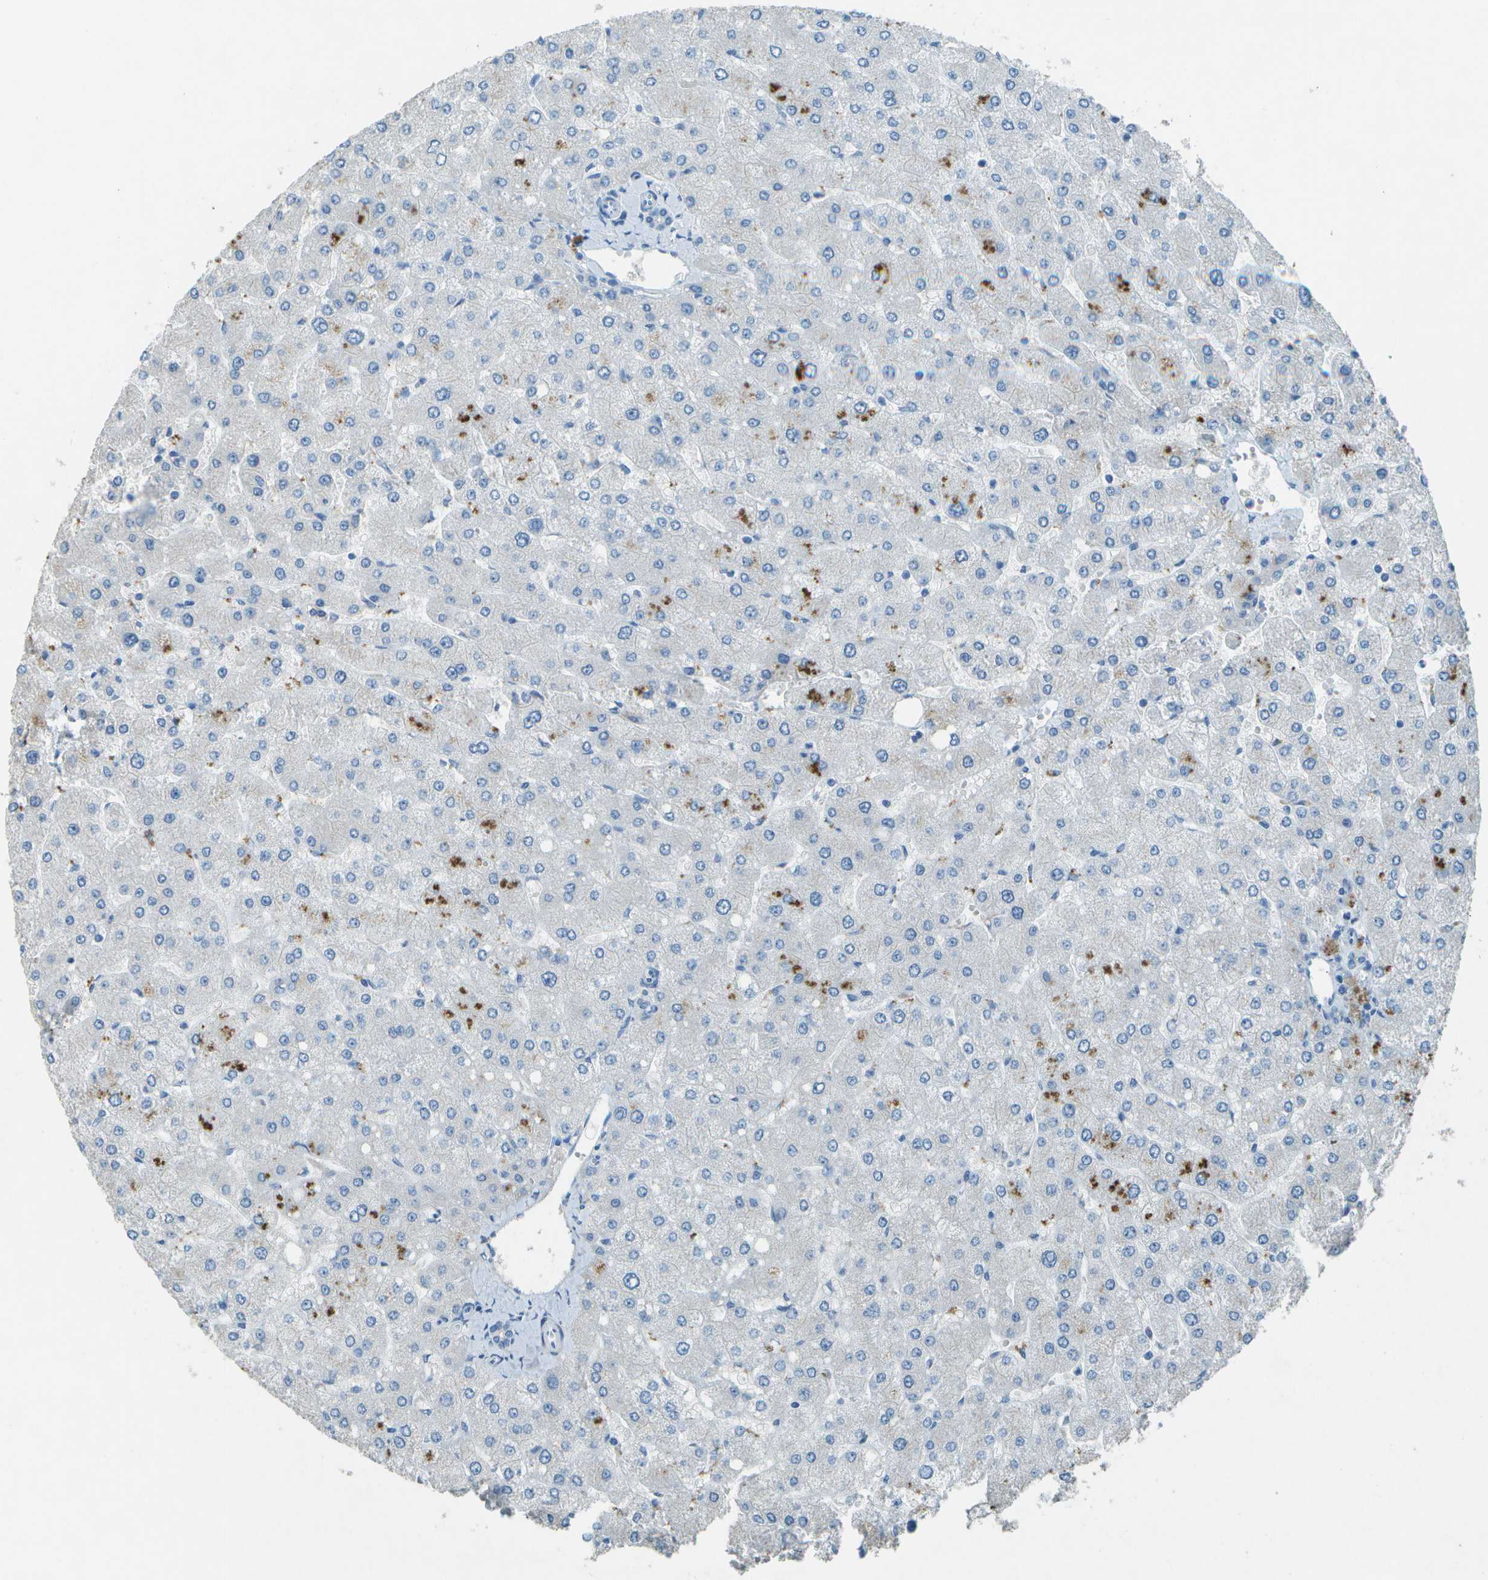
{"staining": {"intensity": "negative", "quantity": "none", "location": "none"}, "tissue": "liver", "cell_type": "Cholangiocytes", "image_type": "normal", "snomed": [{"axis": "morphology", "description": "Normal tissue, NOS"}, {"axis": "topography", "description": "Liver"}], "caption": "IHC image of benign liver: liver stained with DAB shows no significant protein positivity in cholangiocytes. The staining is performed using DAB (3,3'-diaminobenzidine) brown chromogen with nuclei counter-stained in using hematoxylin.", "gene": "LGI2", "patient": {"sex": "male", "age": 55}}